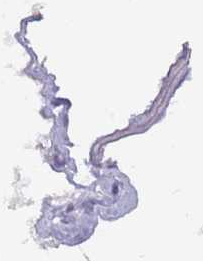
{"staining": {"intensity": "weak", "quantity": "<25%", "location": "cytoplasmic/membranous"}, "tissue": "caudate", "cell_type": "Glial cells", "image_type": "normal", "snomed": [{"axis": "morphology", "description": "Normal tissue, NOS"}, {"axis": "topography", "description": "Lateral ventricle wall"}], "caption": "Photomicrograph shows no significant protein expression in glial cells of normal caudate. (Immunohistochemistry (ihc), brightfield microscopy, high magnification).", "gene": "INS", "patient": {"sex": "male", "age": 37}}